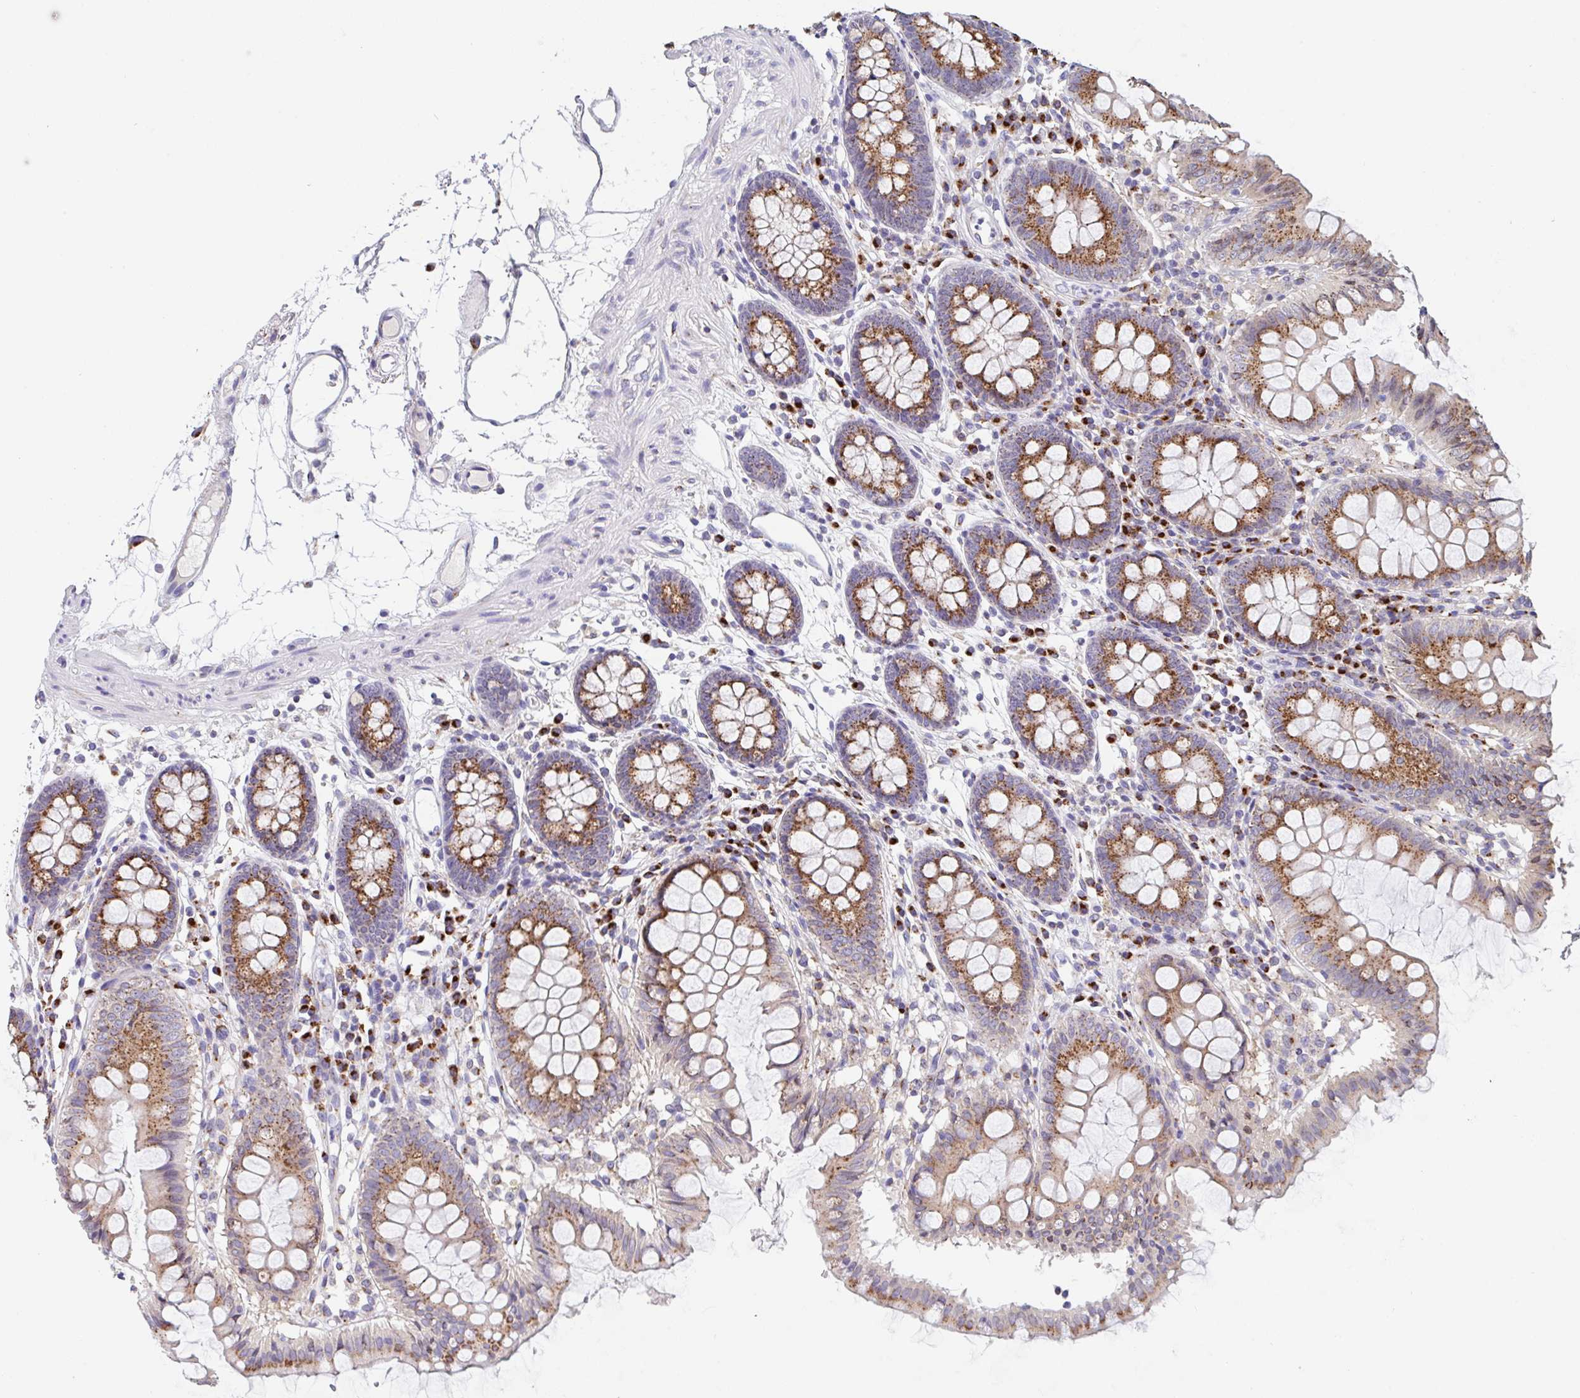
{"staining": {"intensity": "moderate", "quantity": ">75%", "location": "cytoplasmic/membranous"}, "tissue": "colon", "cell_type": "Endothelial cells", "image_type": "normal", "snomed": [{"axis": "morphology", "description": "Normal tissue, NOS"}, {"axis": "topography", "description": "Colon"}], "caption": "Brown immunohistochemical staining in unremarkable colon exhibits moderate cytoplasmic/membranous positivity in about >75% of endothelial cells. Immunohistochemistry (ihc) stains the protein of interest in brown and the nuclei are stained blue.", "gene": "PROSER3", "patient": {"sex": "female", "age": 84}}